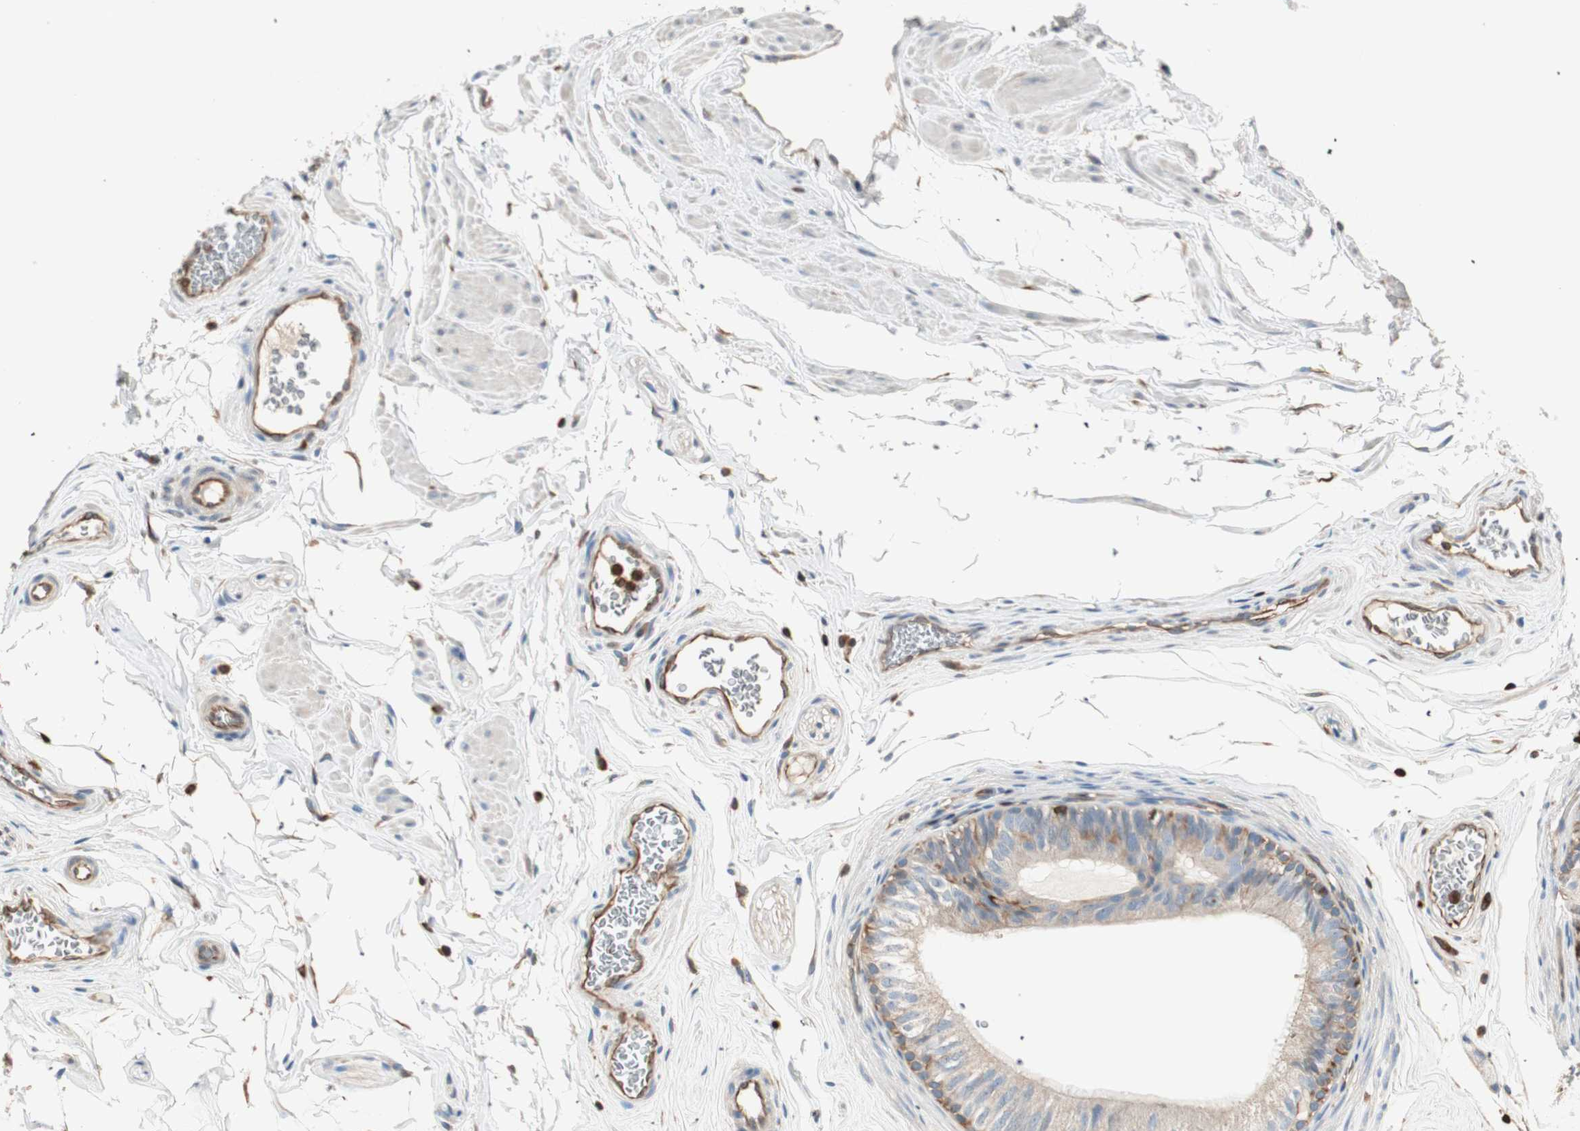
{"staining": {"intensity": "negative", "quantity": "none", "location": "none"}, "tissue": "epididymis", "cell_type": "Glandular cells", "image_type": "normal", "snomed": [{"axis": "morphology", "description": "Normal tissue, NOS"}, {"axis": "topography", "description": "Testis"}, {"axis": "topography", "description": "Epididymis"}], "caption": "Immunohistochemistry (IHC) of normal epididymis reveals no expression in glandular cells. (DAB immunohistochemistry, high magnification).", "gene": "CRLF3", "patient": {"sex": "male", "age": 36}}